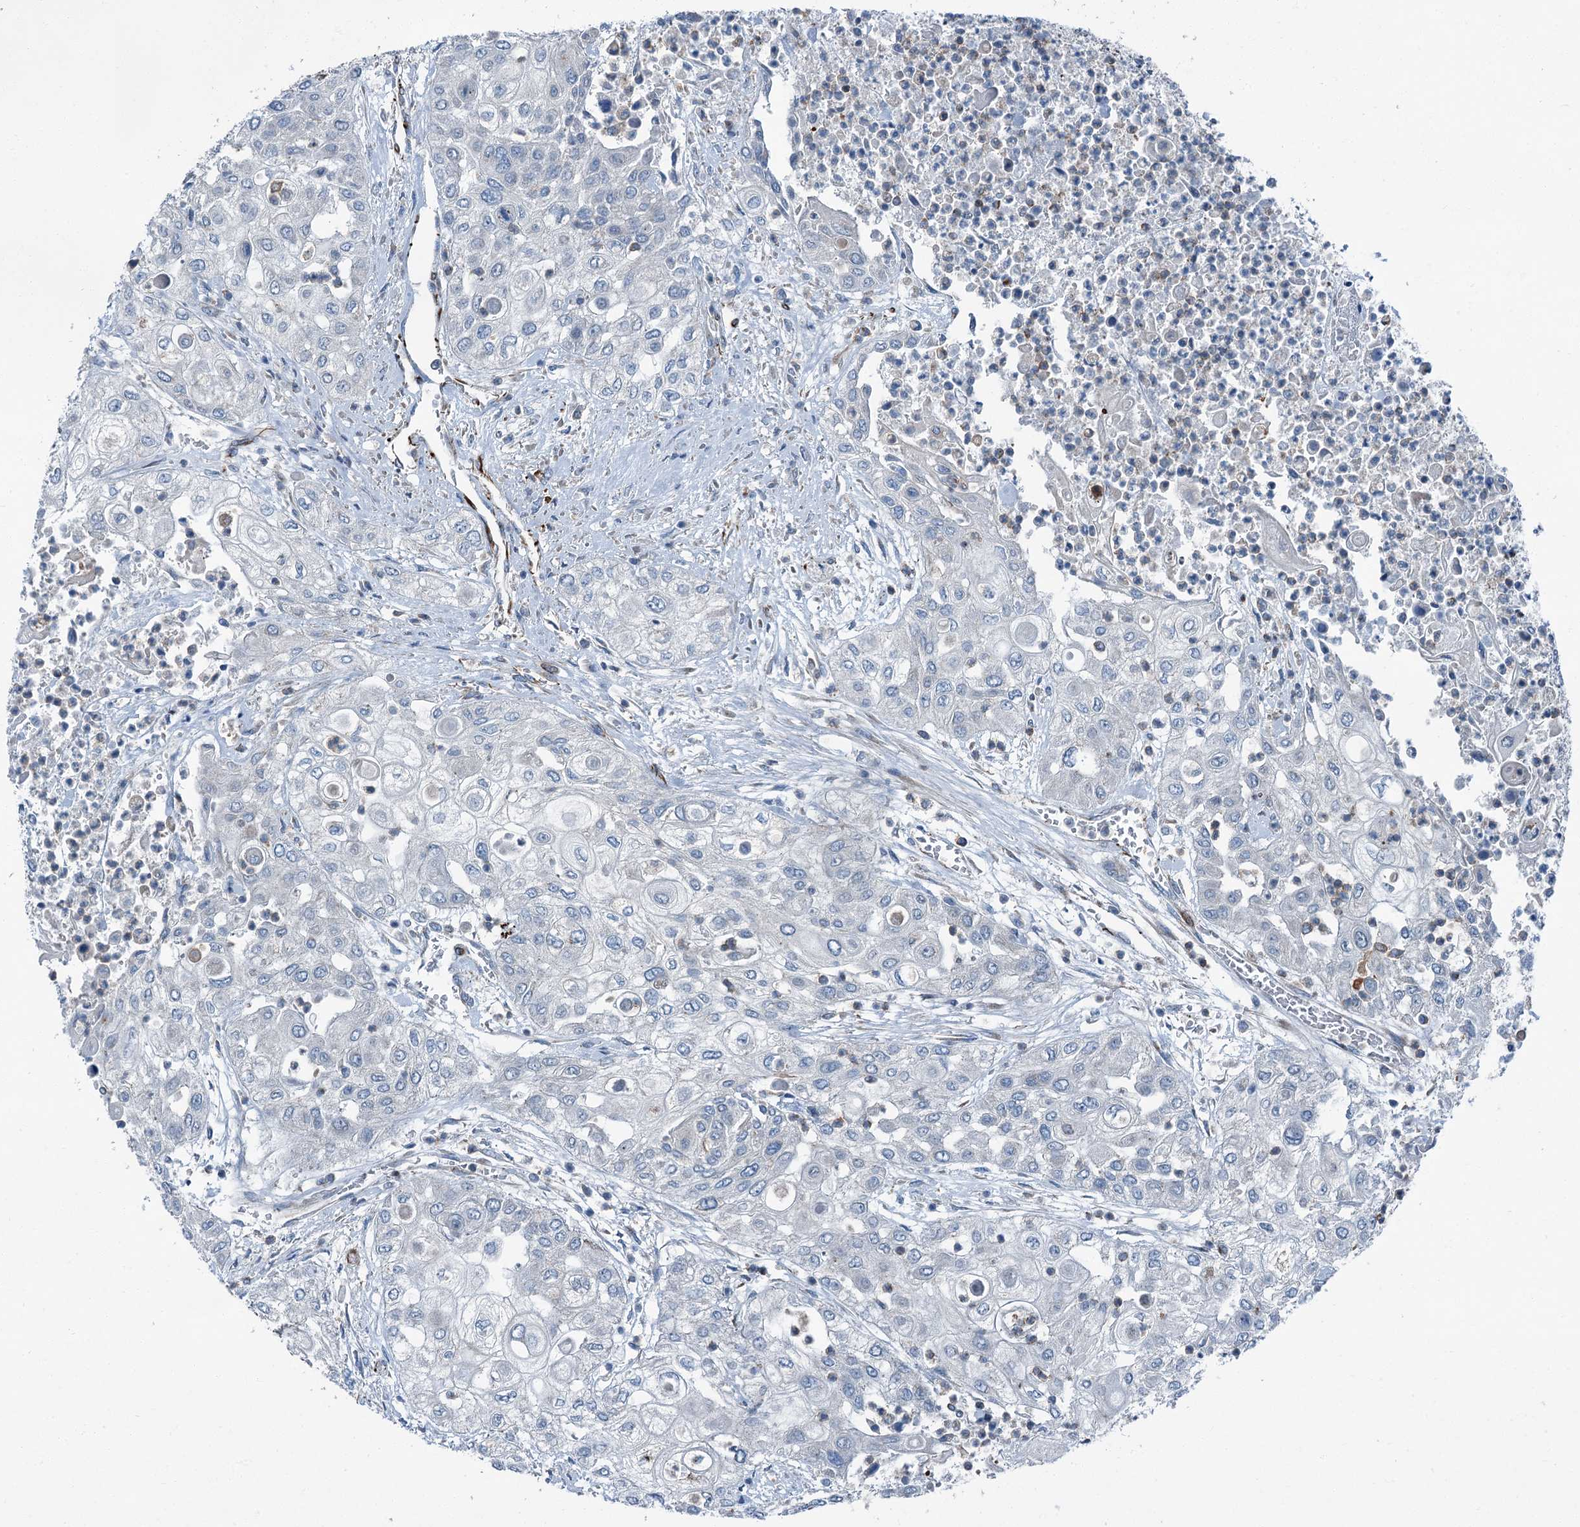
{"staining": {"intensity": "negative", "quantity": "none", "location": "none"}, "tissue": "urothelial cancer", "cell_type": "Tumor cells", "image_type": "cancer", "snomed": [{"axis": "morphology", "description": "Urothelial carcinoma, High grade"}, {"axis": "topography", "description": "Urinary bladder"}], "caption": "This is a micrograph of immunohistochemistry staining of urothelial carcinoma (high-grade), which shows no expression in tumor cells. (DAB immunohistochemistry (IHC) visualized using brightfield microscopy, high magnification).", "gene": "AXL", "patient": {"sex": "female", "age": 79}}